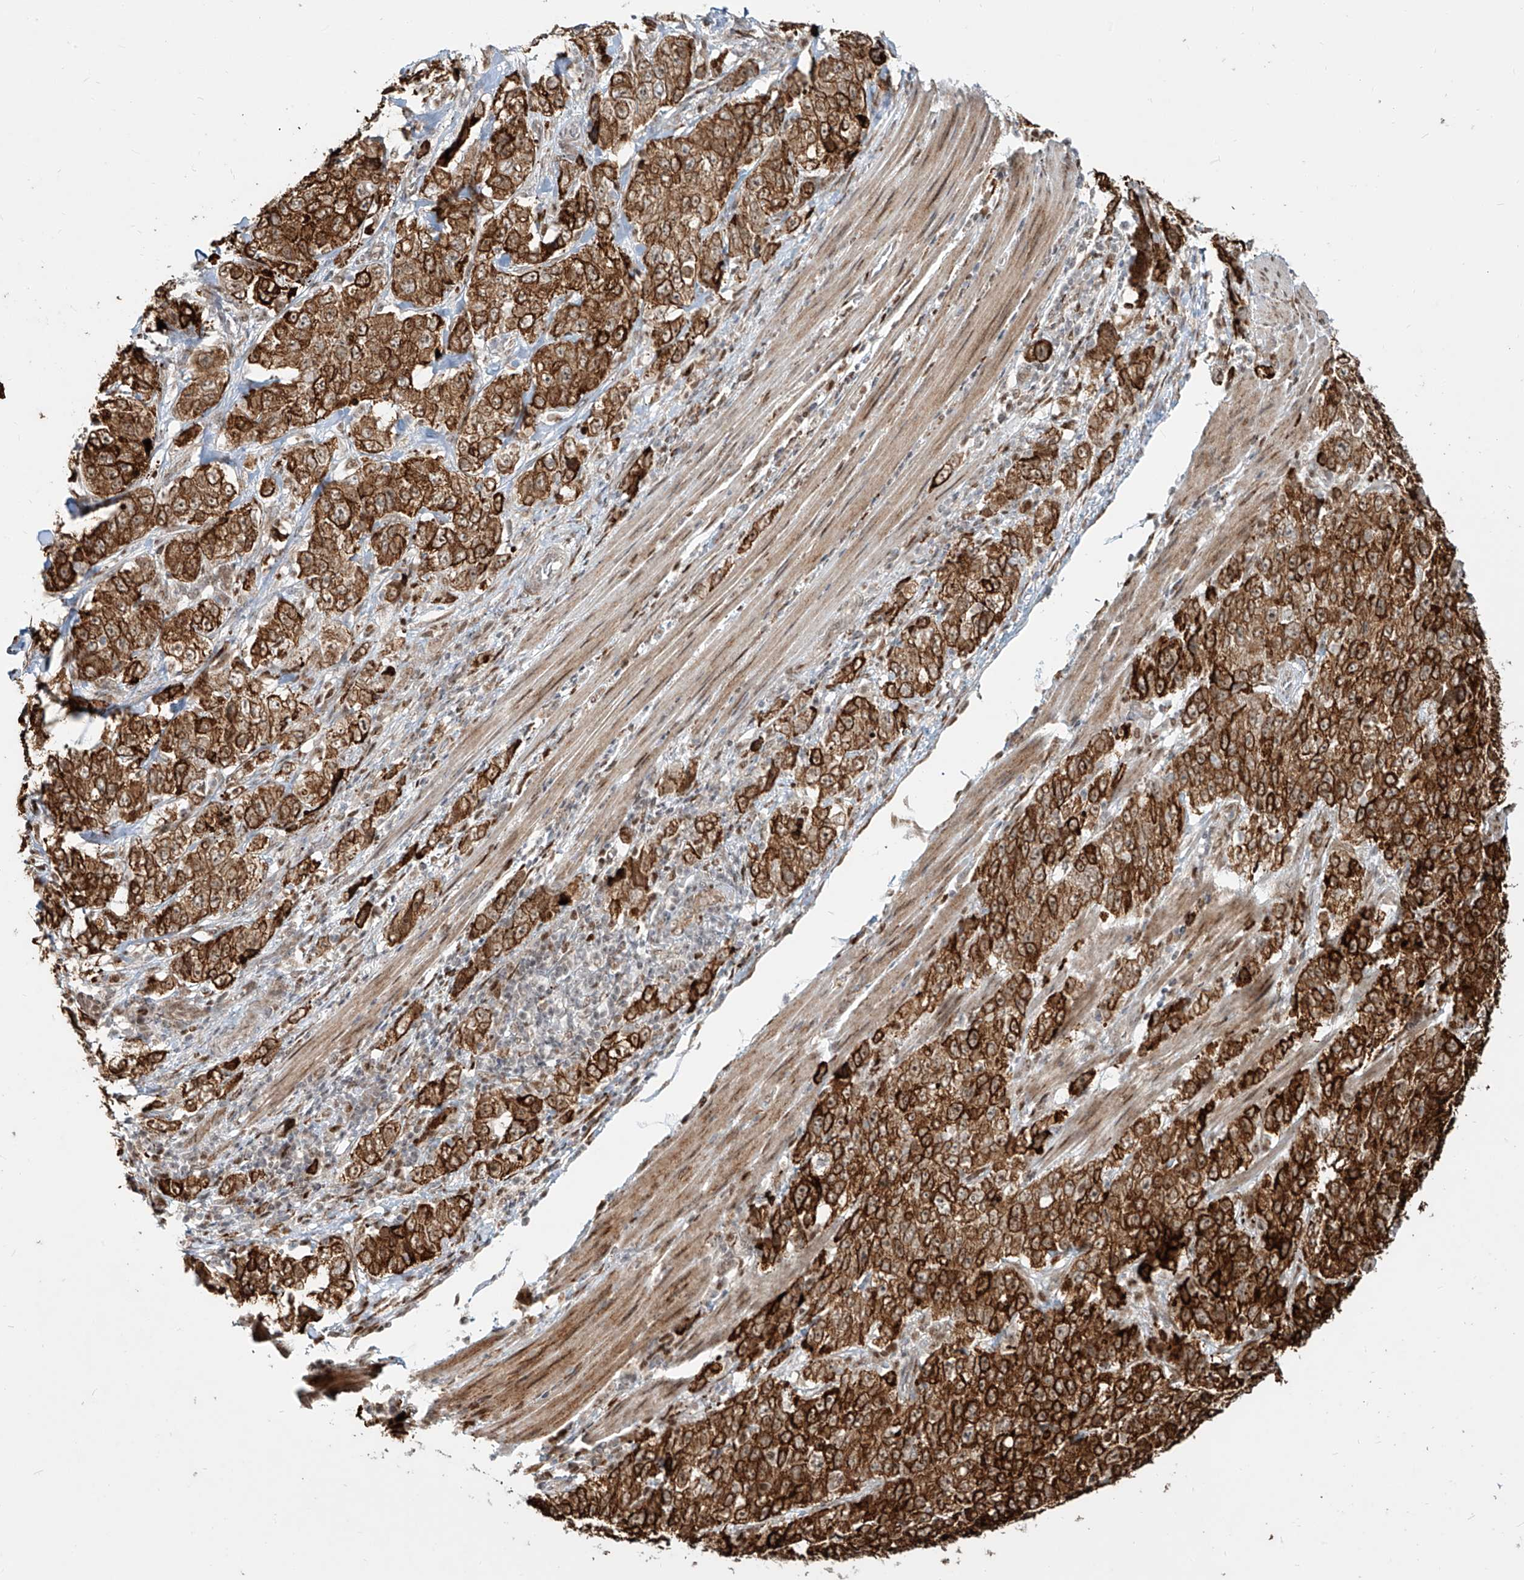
{"staining": {"intensity": "strong", "quantity": ">75%", "location": "cytoplasmic/membranous"}, "tissue": "stomach cancer", "cell_type": "Tumor cells", "image_type": "cancer", "snomed": [{"axis": "morphology", "description": "Adenocarcinoma, NOS"}, {"axis": "topography", "description": "Stomach"}], "caption": "Immunohistochemical staining of stomach cancer (adenocarcinoma) demonstrates high levels of strong cytoplasmic/membranous protein positivity in approximately >75% of tumor cells.", "gene": "ZNF710", "patient": {"sex": "male", "age": 48}}